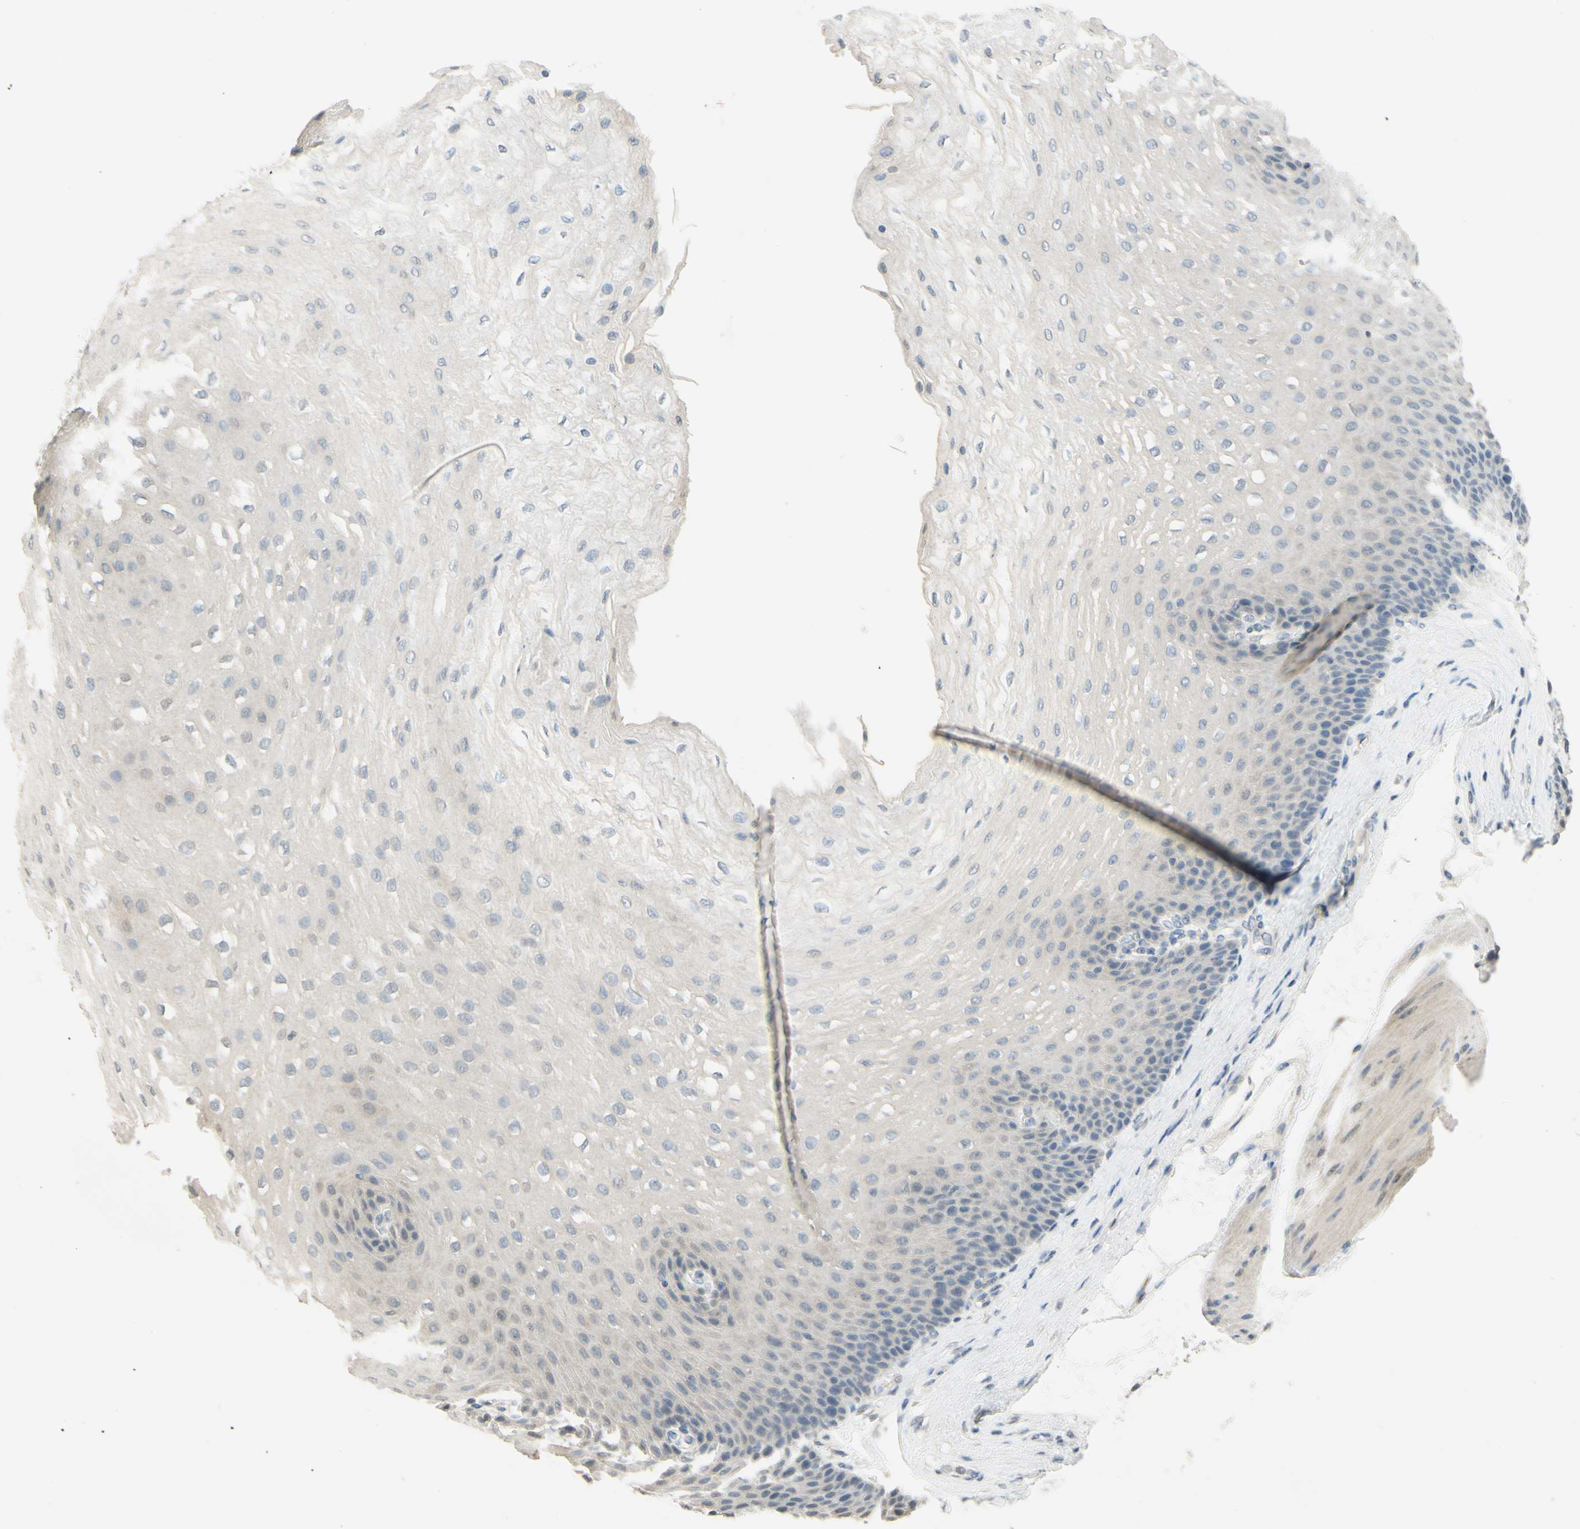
{"staining": {"intensity": "weak", "quantity": "25%-75%", "location": "cytoplasmic/membranous"}, "tissue": "esophagus", "cell_type": "Squamous epithelial cells", "image_type": "normal", "snomed": [{"axis": "morphology", "description": "Normal tissue, NOS"}, {"axis": "topography", "description": "Esophagus"}], "caption": "Immunohistochemical staining of benign esophagus displays weak cytoplasmic/membranous protein expression in approximately 25%-75% of squamous epithelial cells. The protein of interest is shown in brown color, while the nuclei are stained blue.", "gene": "MAG", "patient": {"sex": "female", "age": 72}}